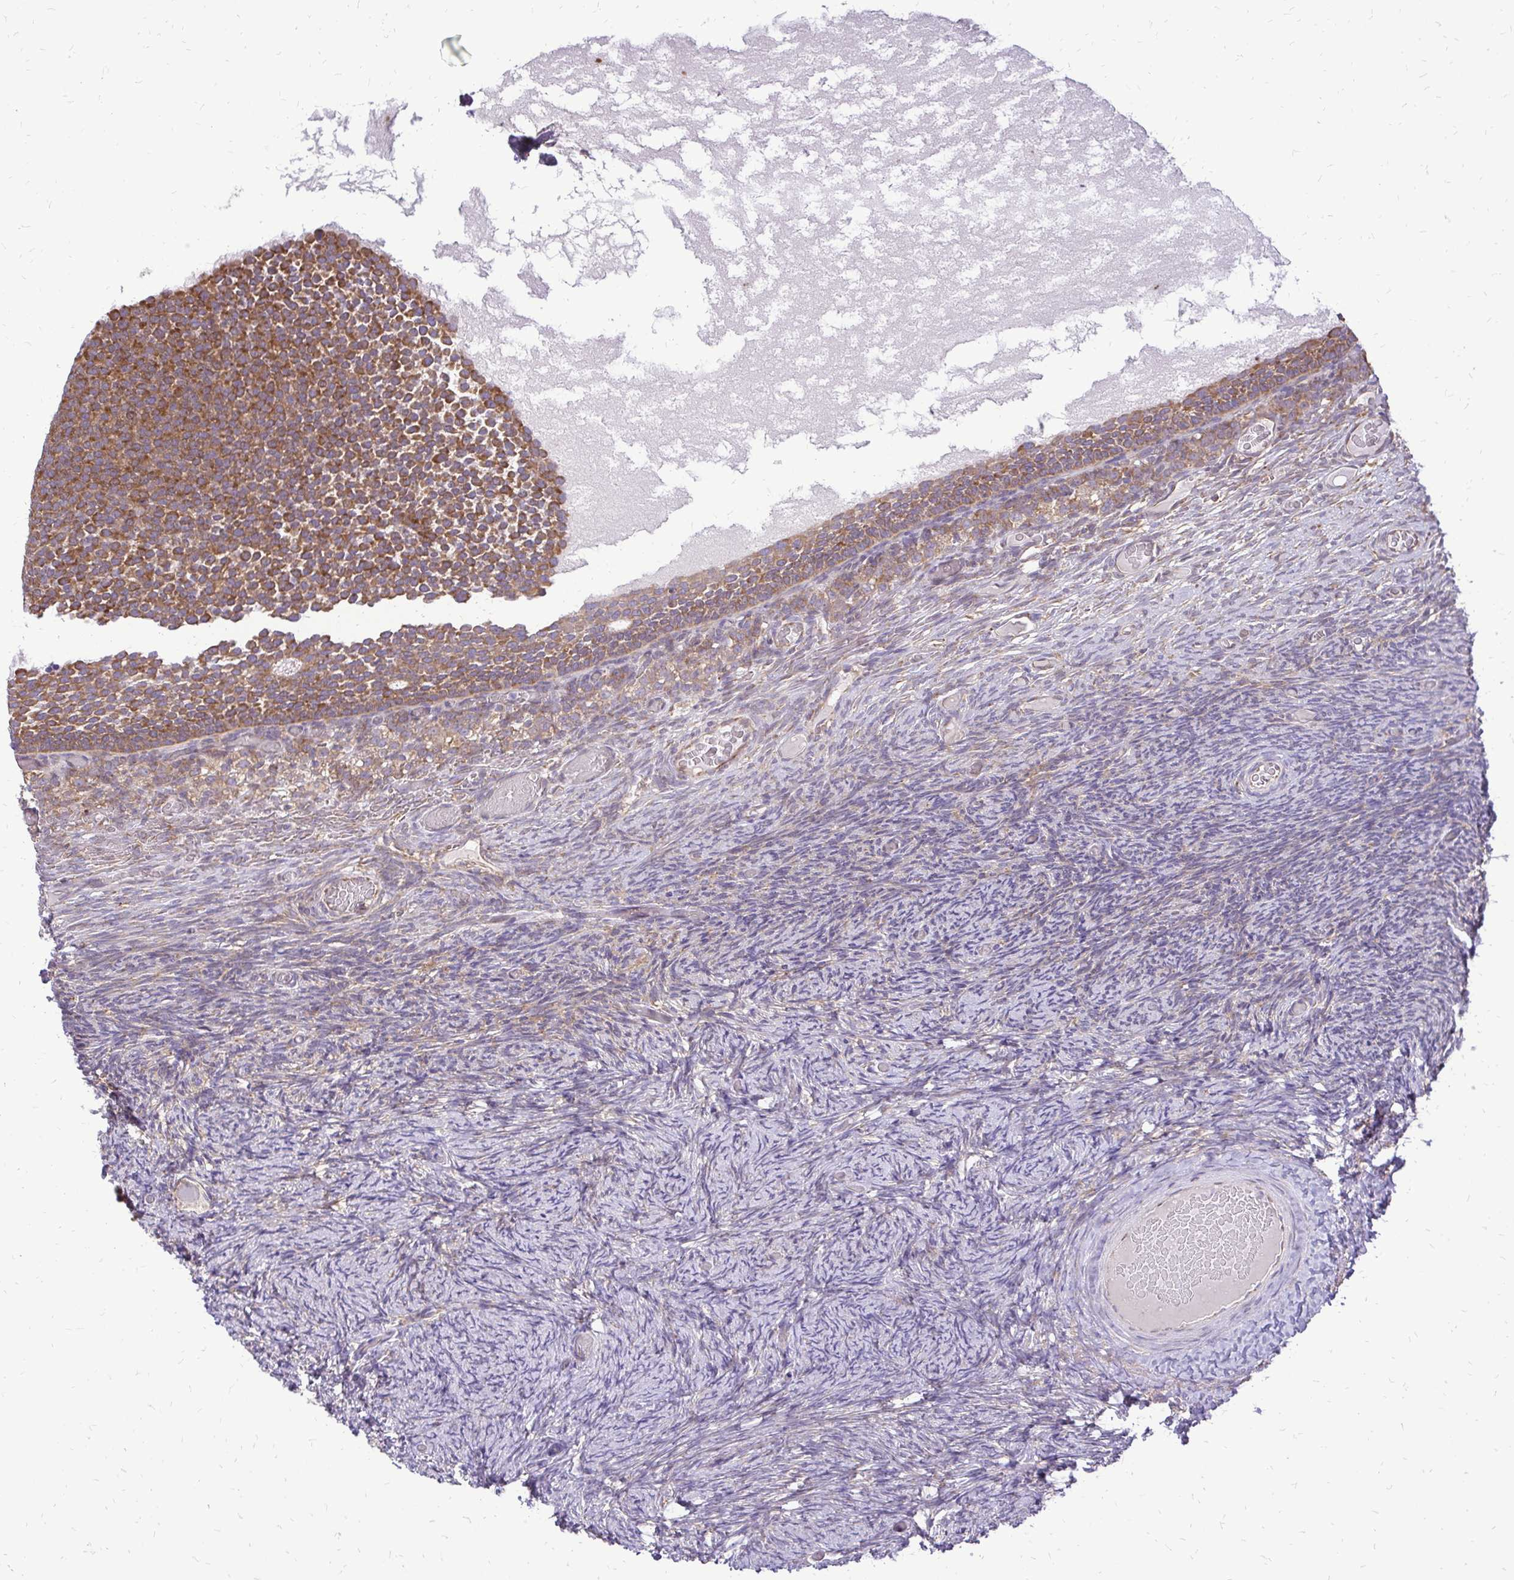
{"staining": {"intensity": "weak", "quantity": "<25%", "location": "cytoplasmic/membranous"}, "tissue": "ovary", "cell_type": "Follicle cells", "image_type": "normal", "snomed": [{"axis": "morphology", "description": "Normal tissue, NOS"}, {"axis": "topography", "description": "Ovary"}], "caption": "Protein analysis of normal ovary displays no significant positivity in follicle cells. (DAB (3,3'-diaminobenzidine) immunohistochemistry (IHC) with hematoxylin counter stain).", "gene": "RPS3", "patient": {"sex": "female", "age": 34}}